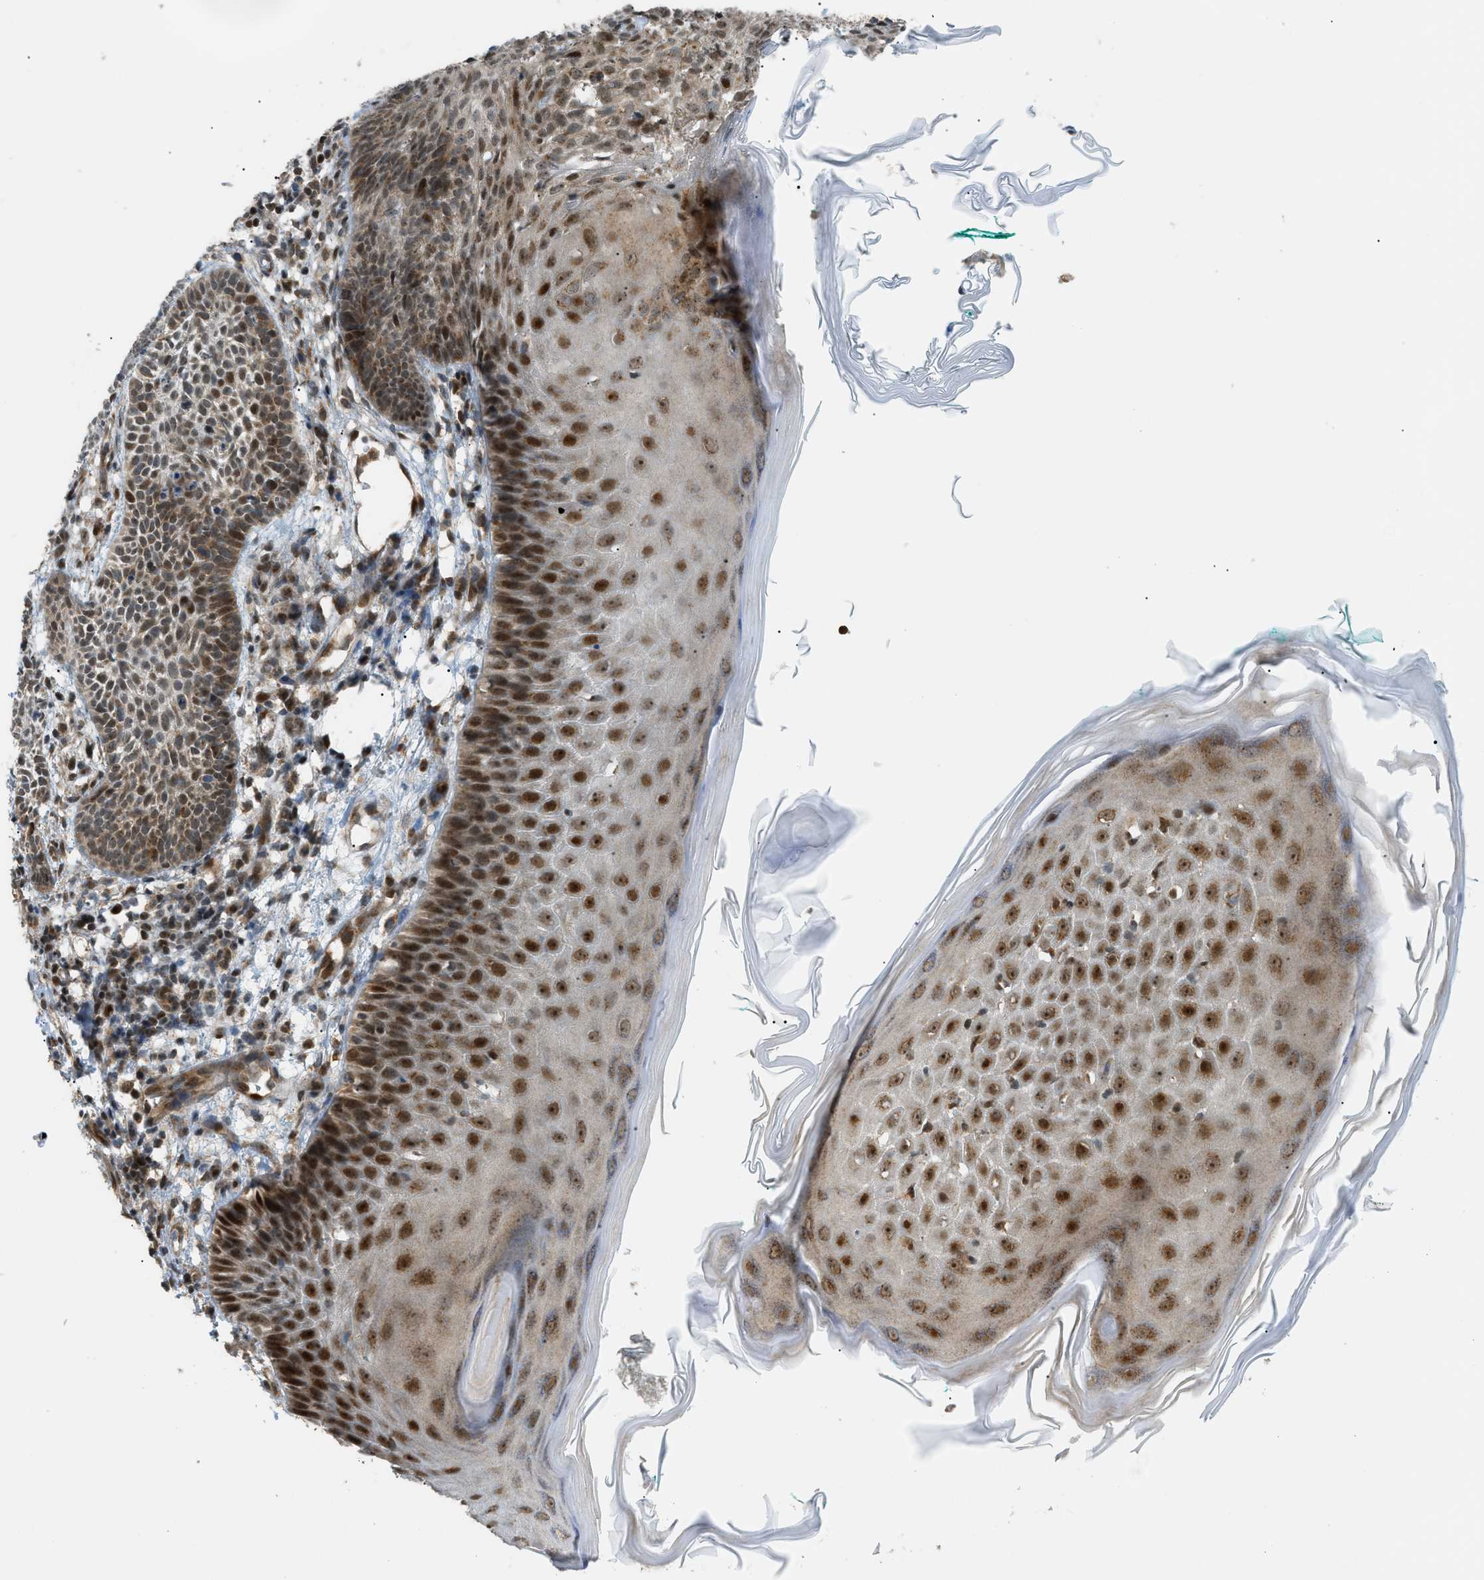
{"staining": {"intensity": "strong", "quantity": ">75%", "location": "cytoplasmic/membranous,nuclear"}, "tissue": "skin cancer", "cell_type": "Tumor cells", "image_type": "cancer", "snomed": [{"axis": "morphology", "description": "Basal cell carcinoma"}, {"axis": "topography", "description": "Skin"}], "caption": "An image of human basal cell carcinoma (skin) stained for a protein reveals strong cytoplasmic/membranous and nuclear brown staining in tumor cells.", "gene": "CCDC186", "patient": {"sex": "male", "age": 60}}